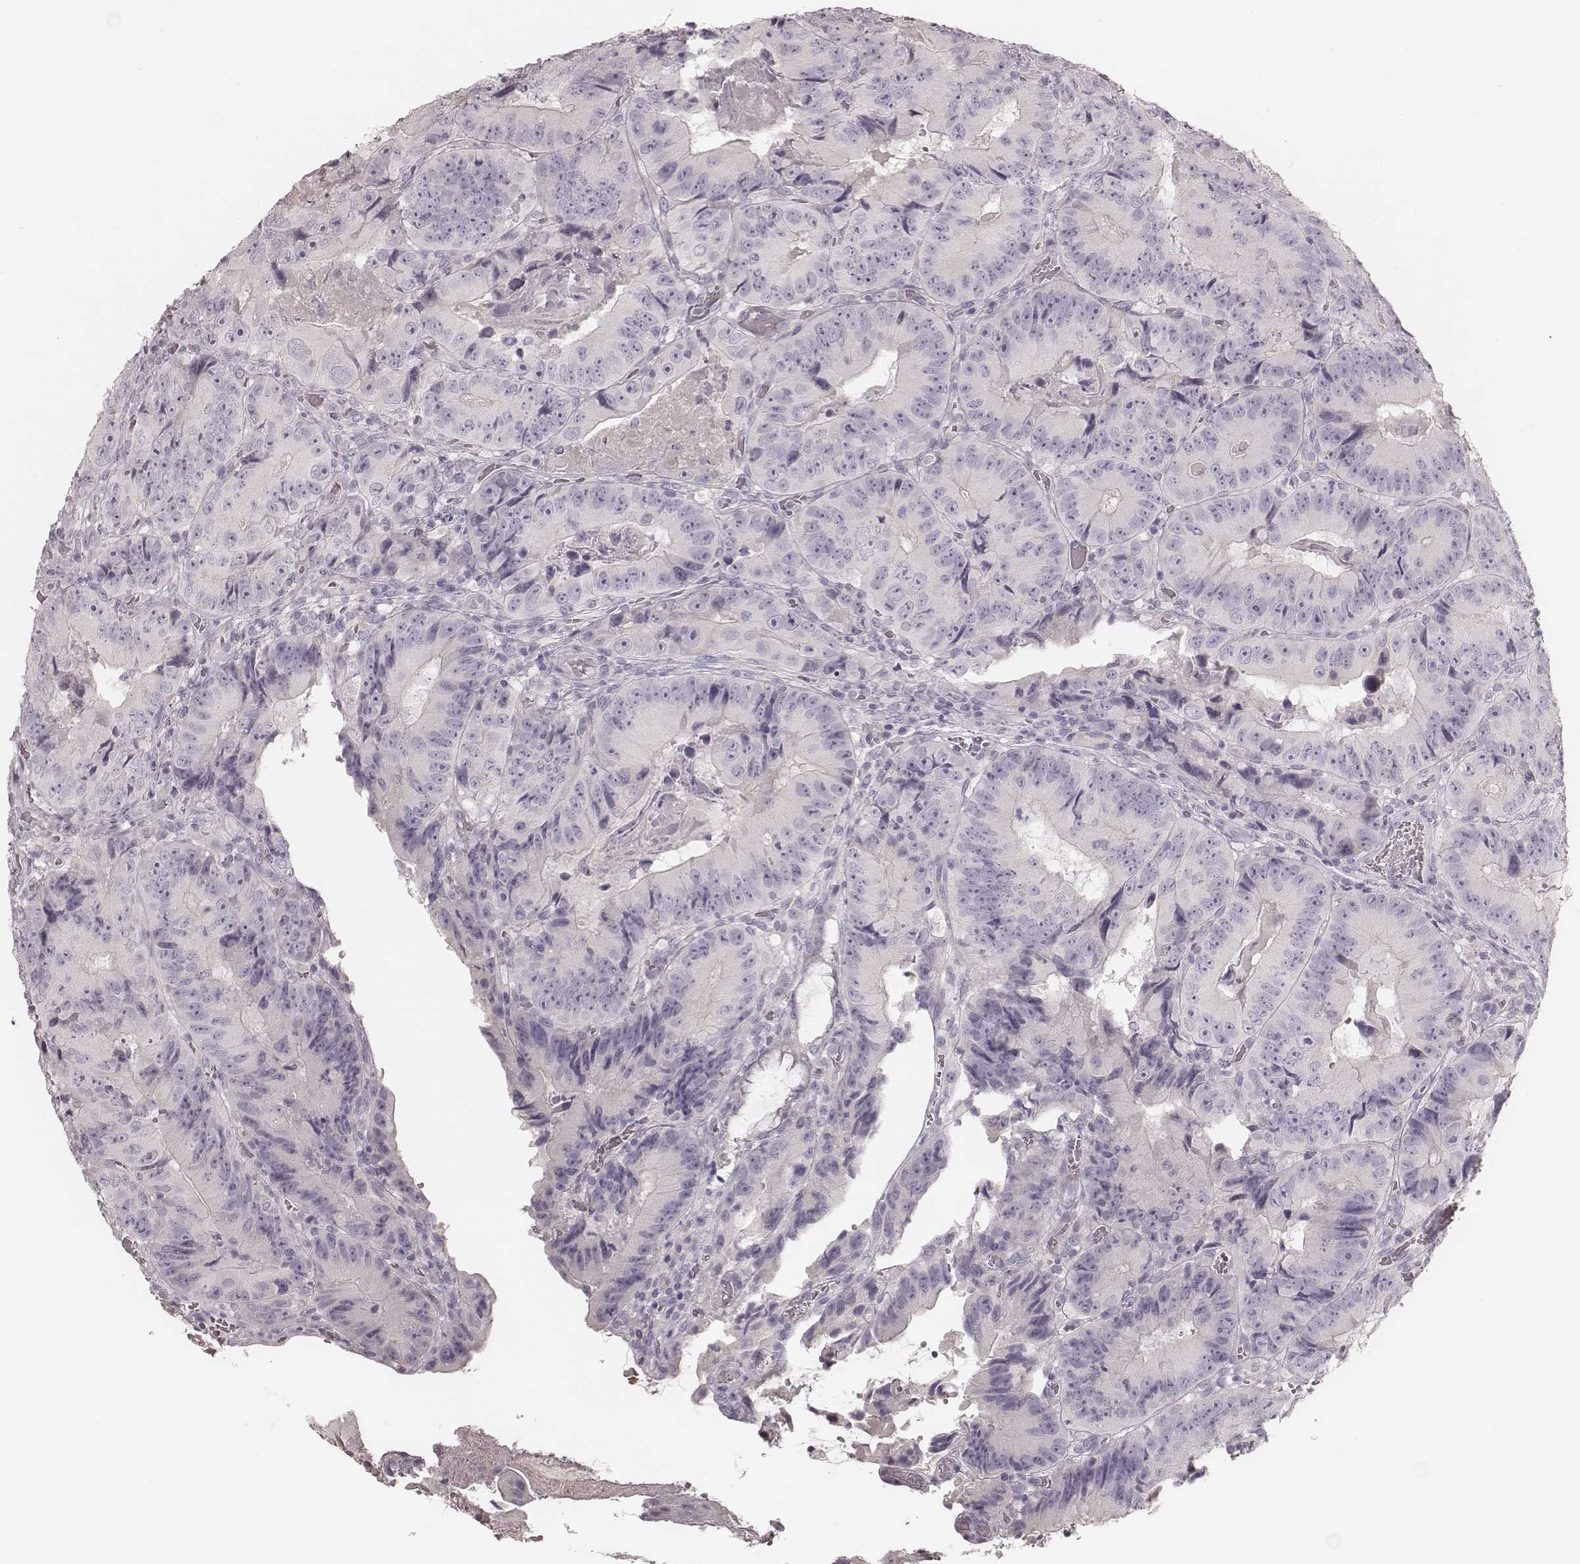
{"staining": {"intensity": "negative", "quantity": "none", "location": "none"}, "tissue": "colorectal cancer", "cell_type": "Tumor cells", "image_type": "cancer", "snomed": [{"axis": "morphology", "description": "Adenocarcinoma, NOS"}, {"axis": "topography", "description": "Colon"}], "caption": "High magnification brightfield microscopy of colorectal cancer stained with DAB (brown) and counterstained with hematoxylin (blue): tumor cells show no significant staining. Nuclei are stained in blue.", "gene": "ZP4", "patient": {"sex": "female", "age": 86}}